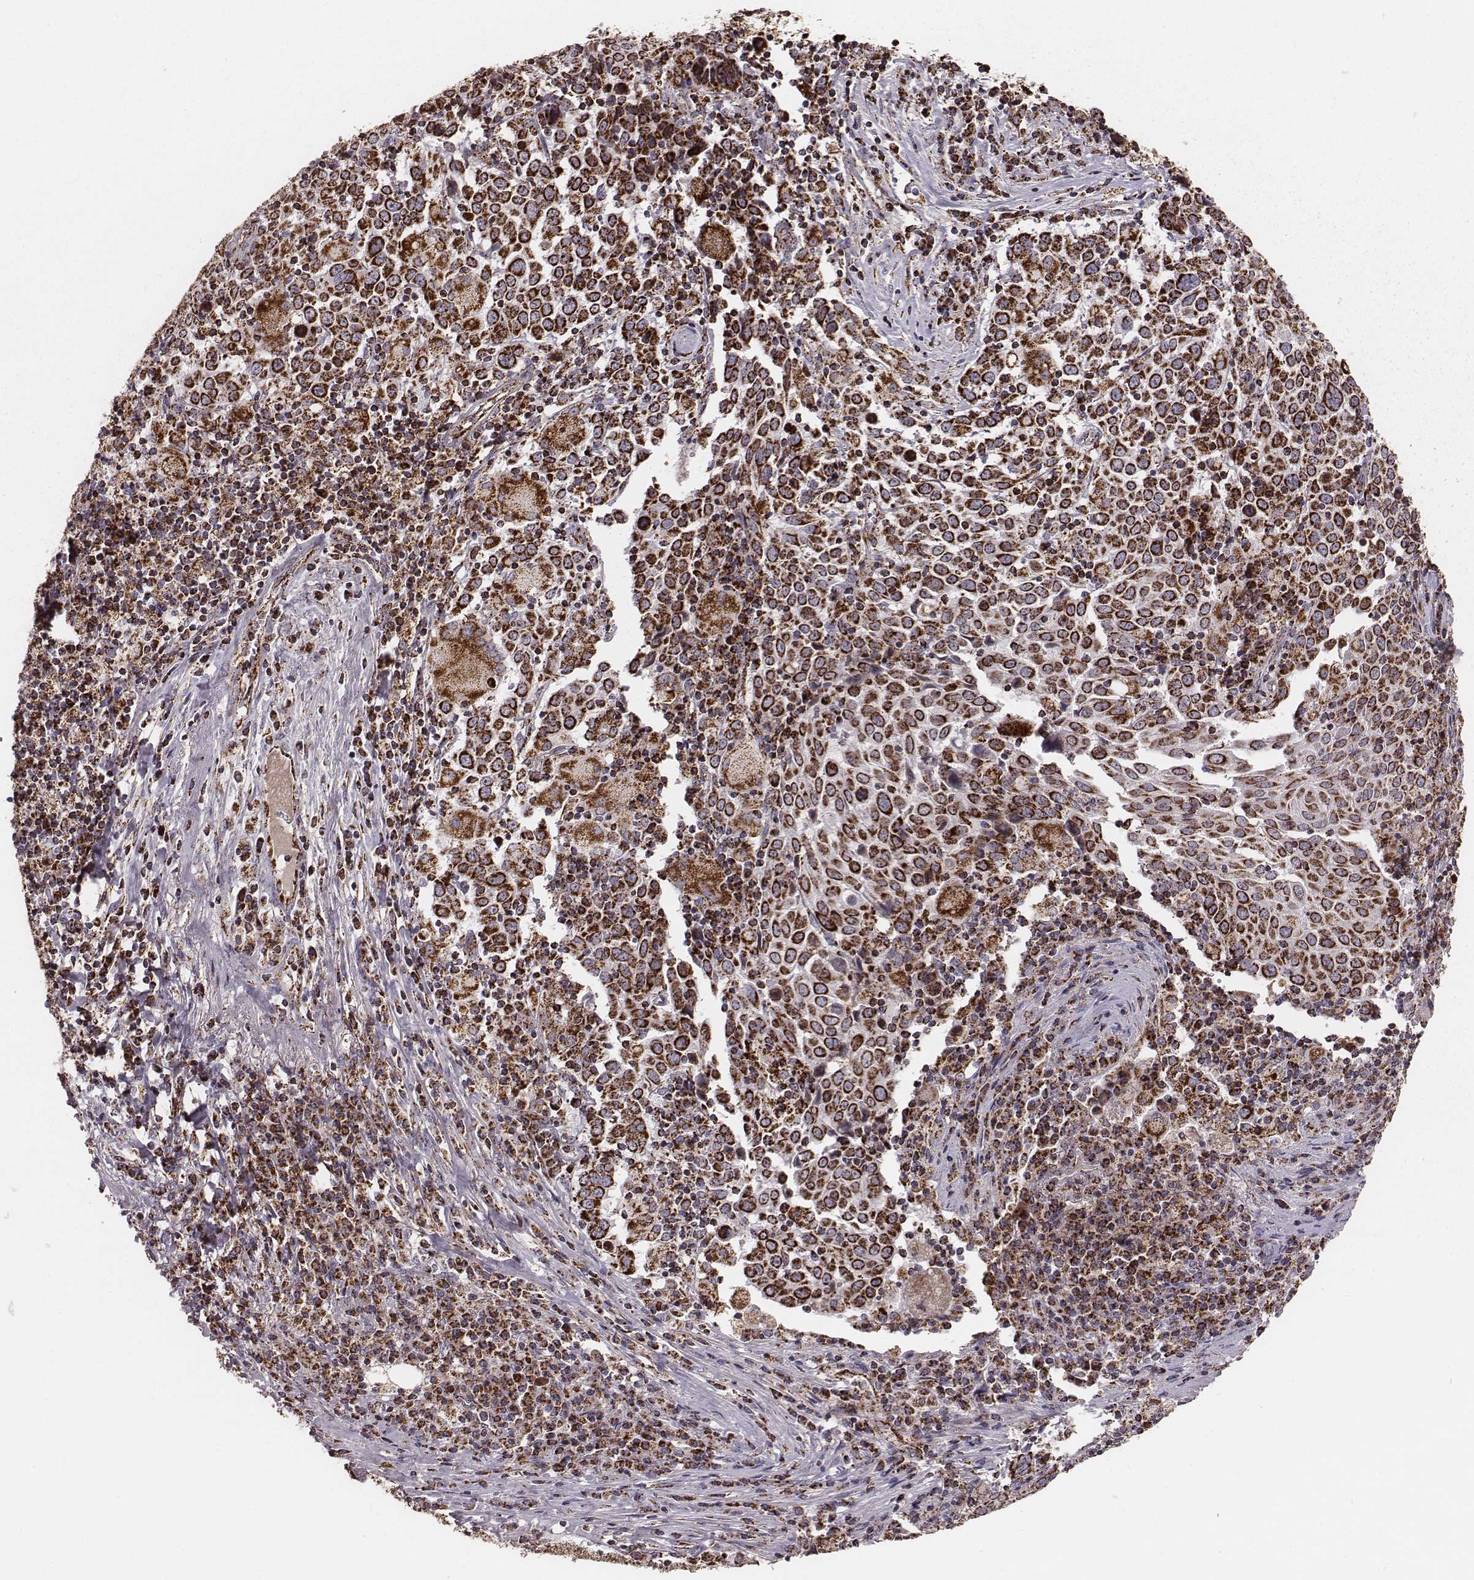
{"staining": {"intensity": "strong", "quantity": ">75%", "location": "cytoplasmic/membranous"}, "tissue": "lung cancer", "cell_type": "Tumor cells", "image_type": "cancer", "snomed": [{"axis": "morphology", "description": "Squamous cell carcinoma, NOS"}, {"axis": "topography", "description": "Lung"}], "caption": "Approximately >75% of tumor cells in lung cancer show strong cytoplasmic/membranous protein positivity as visualized by brown immunohistochemical staining.", "gene": "TUFM", "patient": {"sex": "male", "age": 57}}